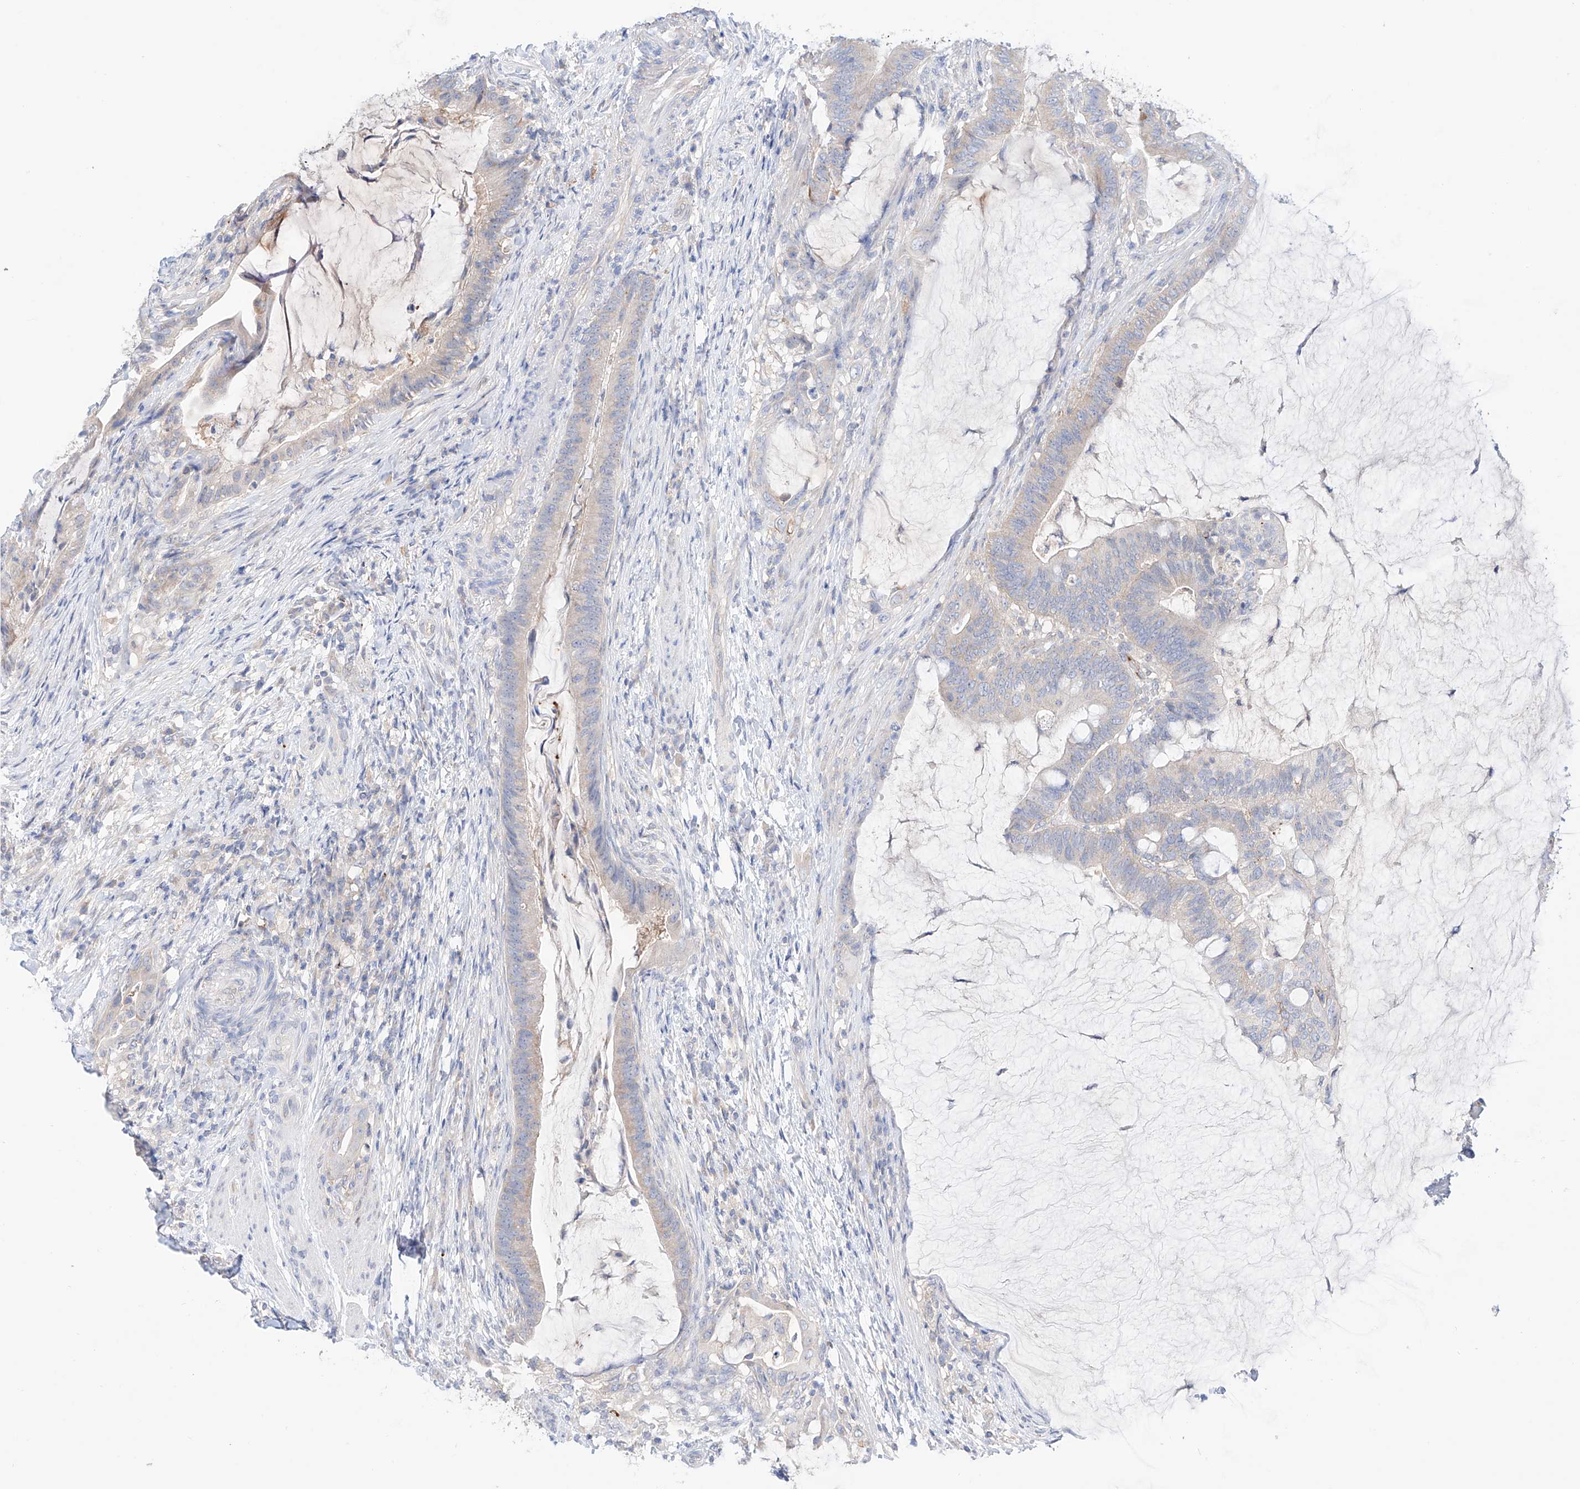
{"staining": {"intensity": "negative", "quantity": "none", "location": "none"}, "tissue": "colorectal cancer", "cell_type": "Tumor cells", "image_type": "cancer", "snomed": [{"axis": "morphology", "description": "Adenocarcinoma, NOS"}, {"axis": "topography", "description": "Colon"}], "caption": "This micrograph is of colorectal cancer (adenocarcinoma) stained with immunohistochemistry (IHC) to label a protein in brown with the nuclei are counter-stained blue. There is no staining in tumor cells.", "gene": "PGGT1B", "patient": {"sex": "female", "age": 66}}